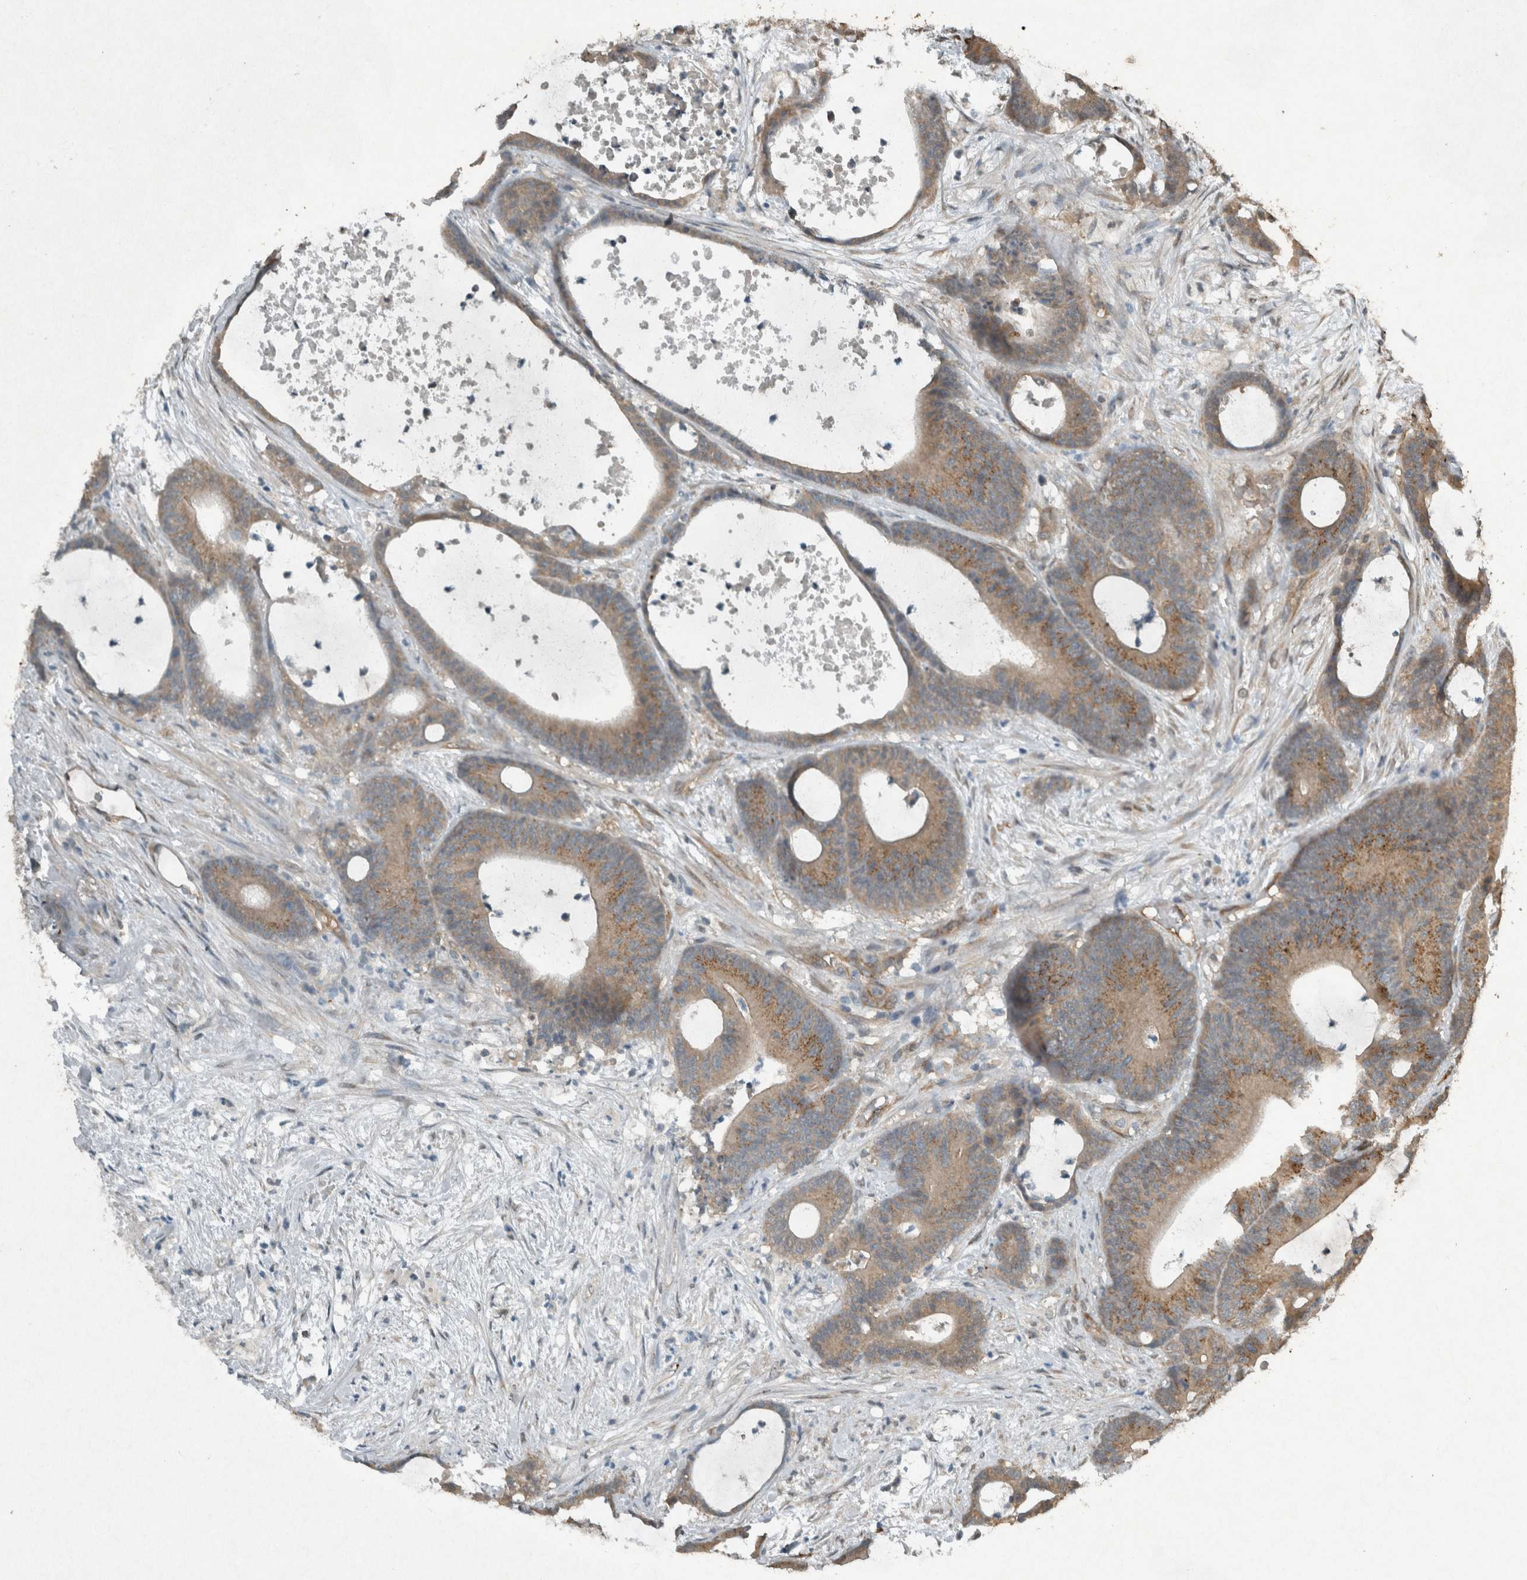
{"staining": {"intensity": "moderate", "quantity": ">75%", "location": "cytoplasmic/membranous"}, "tissue": "colorectal cancer", "cell_type": "Tumor cells", "image_type": "cancer", "snomed": [{"axis": "morphology", "description": "Adenocarcinoma, NOS"}, {"axis": "topography", "description": "Colon"}], "caption": "Protein analysis of adenocarcinoma (colorectal) tissue displays moderate cytoplasmic/membranous staining in about >75% of tumor cells. The protein is stained brown, and the nuclei are stained in blue (DAB IHC with brightfield microscopy, high magnification).", "gene": "ARHGEF12", "patient": {"sex": "female", "age": 84}}